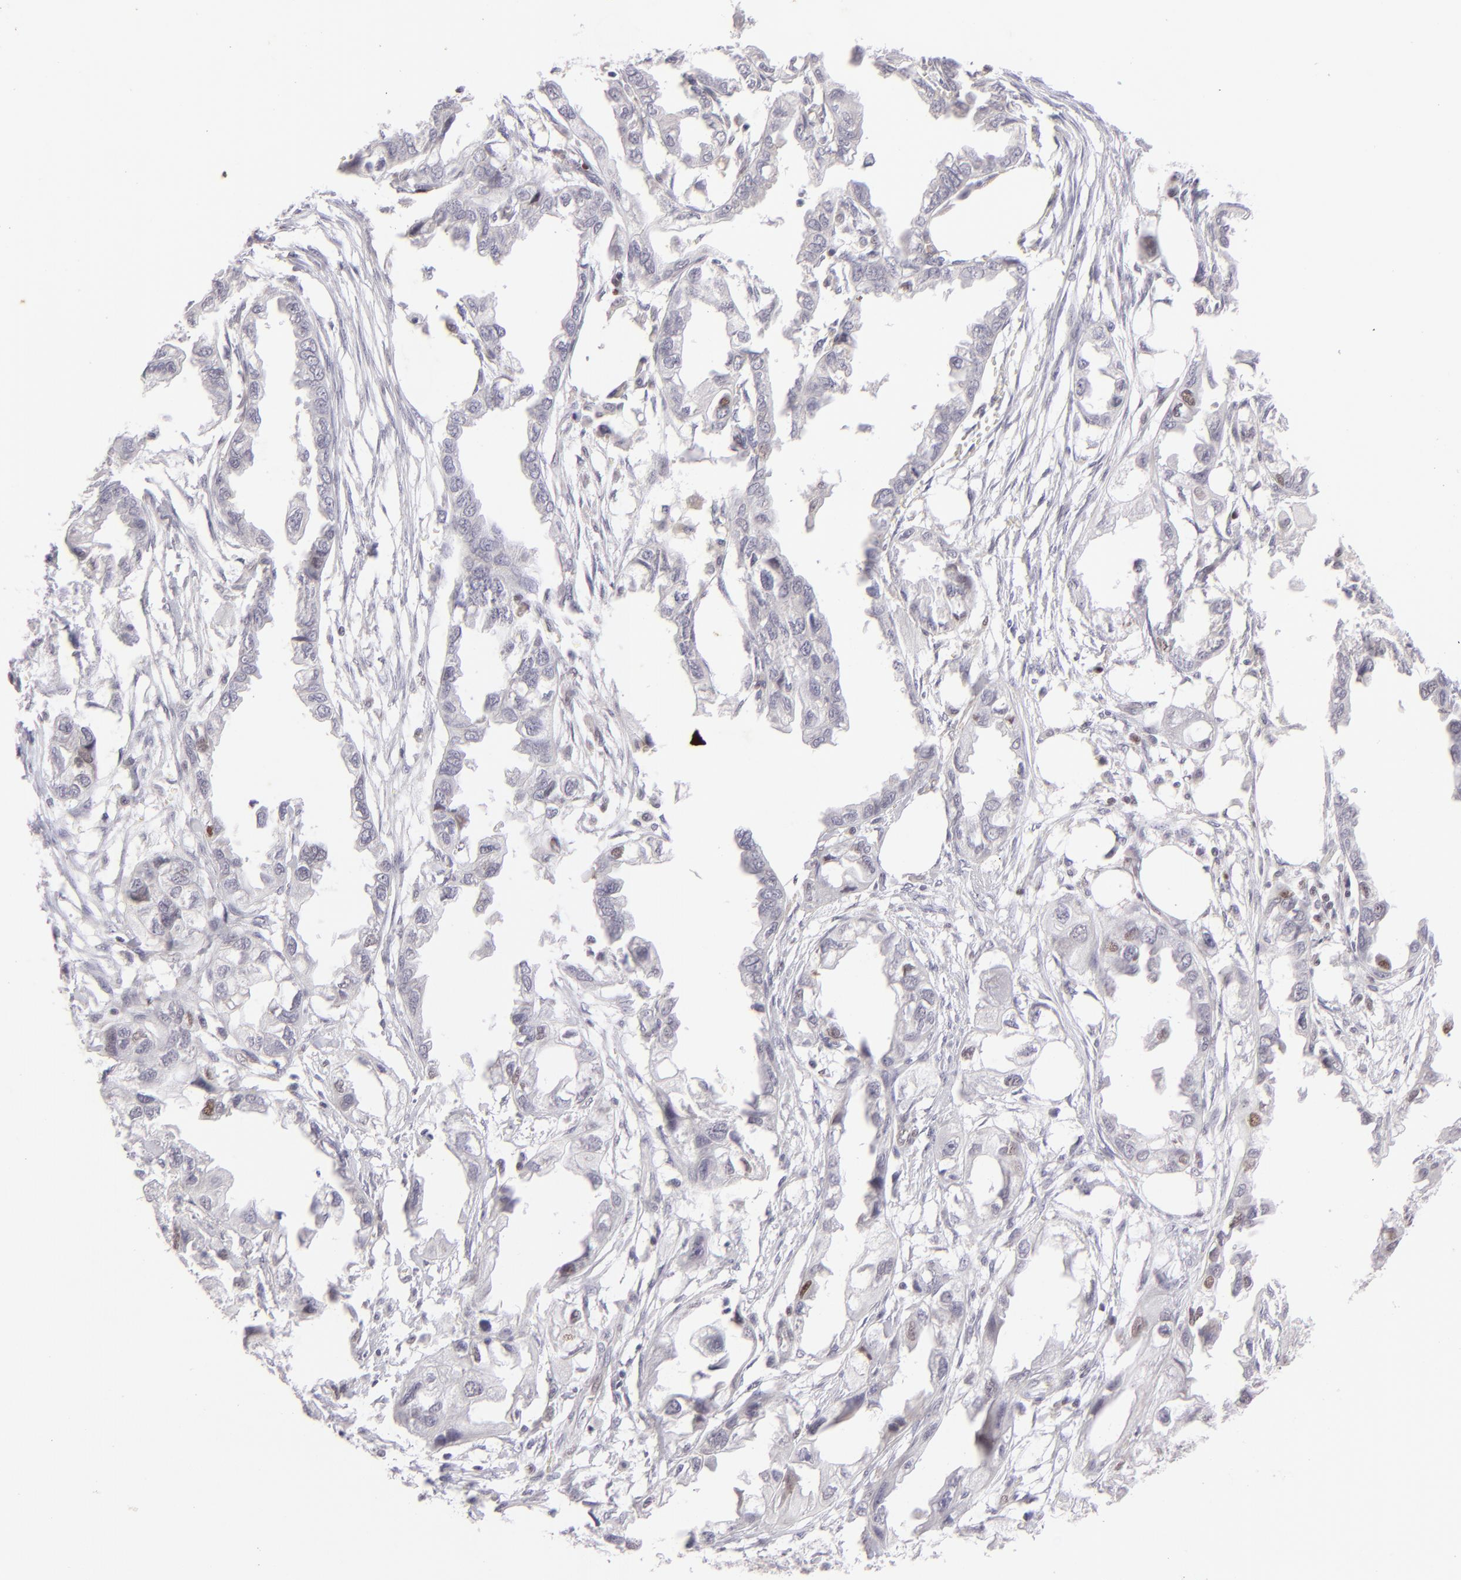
{"staining": {"intensity": "moderate", "quantity": "<25%", "location": "nuclear"}, "tissue": "endometrial cancer", "cell_type": "Tumor cells", "image_type": "cancer", "snomed": [{"axis": "morphology", "description": "Adenocarcinoma, NOS"}, {"axis": "topography", "description": "Endometrium"}], "caption": "The image shows staining of adenocarcinoma (endometrial), revealing moderate nuclear protein positivity (brown color) within tumor cells.", "gene": "POU2F1", "patient": {"sex": "female", "age": 67}}